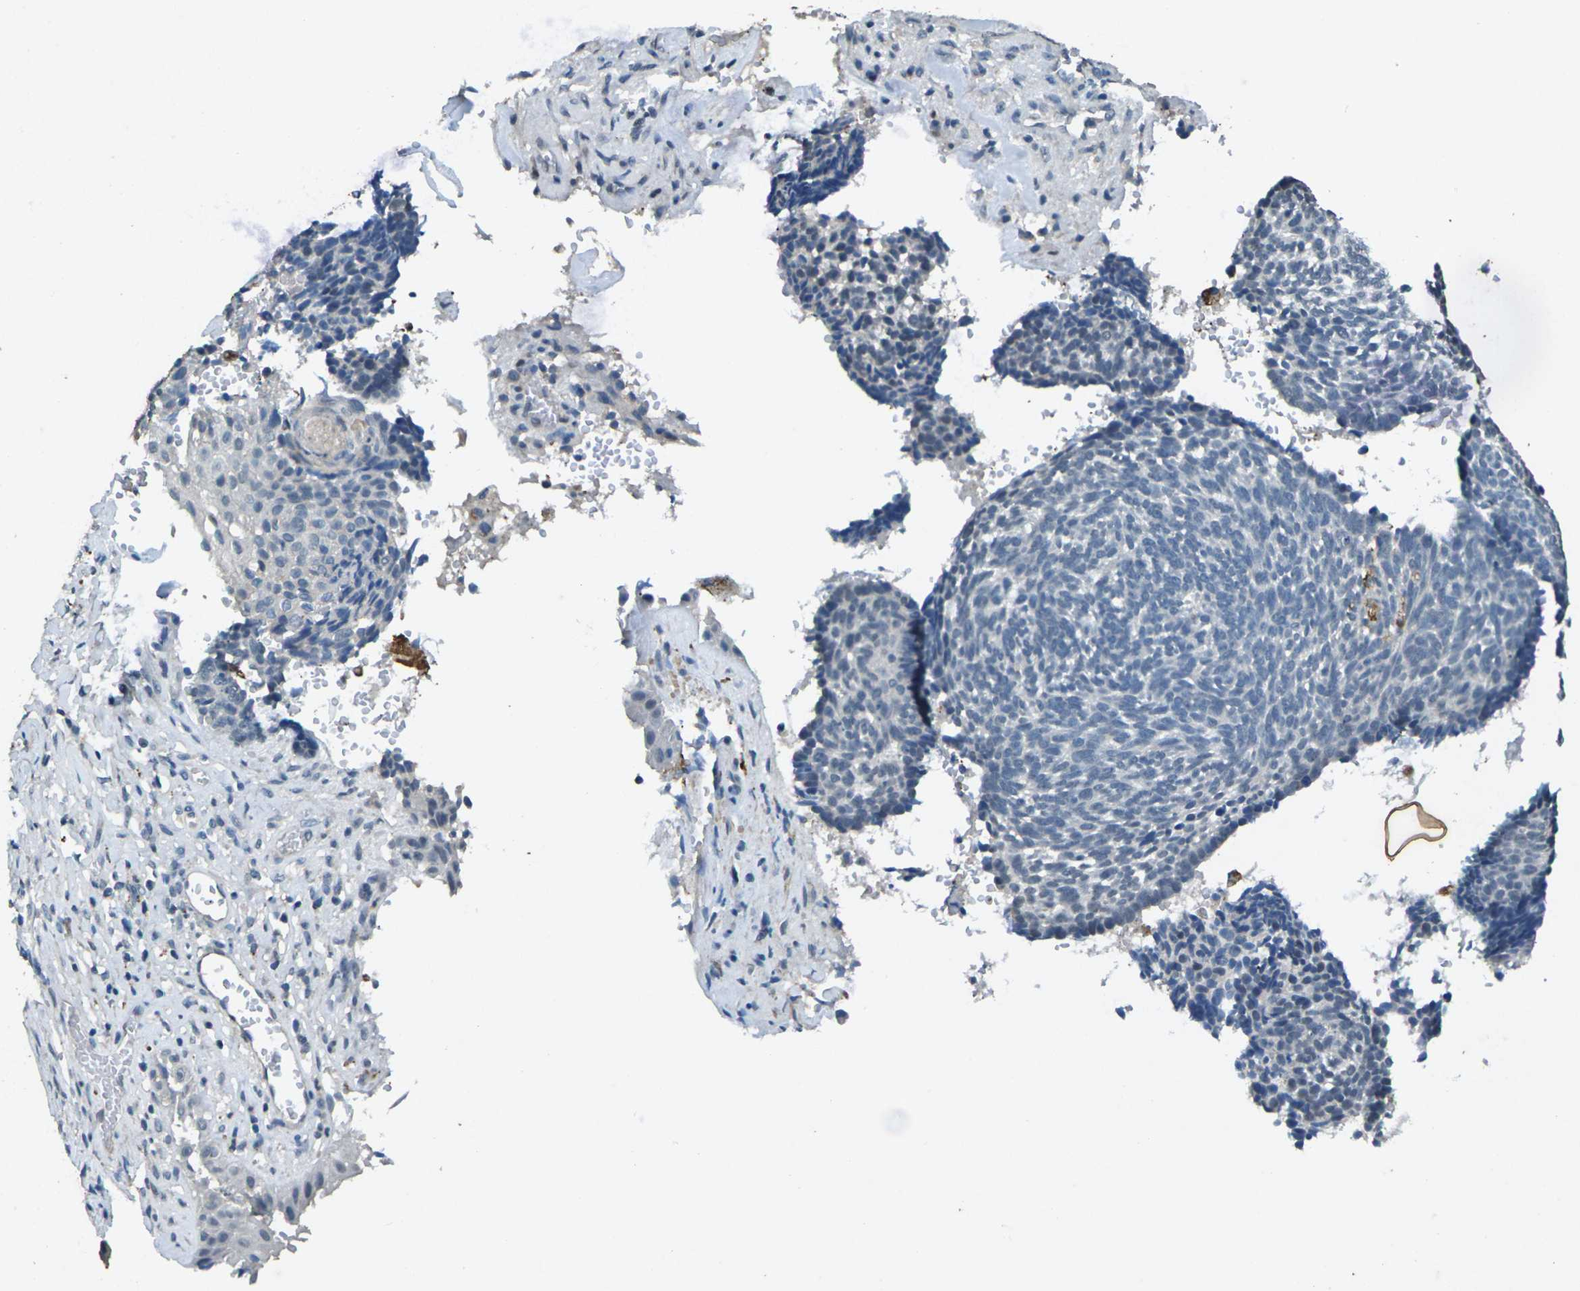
{"staining": {"intensity": "negative", "quantity": "none", "location": "none"}, "tissue": "skin cancer", "cell_type": "Tumor cells", "image_type": "cancer", "snomed": [{"axis": "morphology", "description": "Basal cell carcinoma"}, {"axis": "topography", "description": "Skin"}], "caption": "Tumor cells show no significant protein staining in skin basal cell carcinoma.", "gene": "SIGLEC14", "patient": {"sex": "male", "age": 84}}